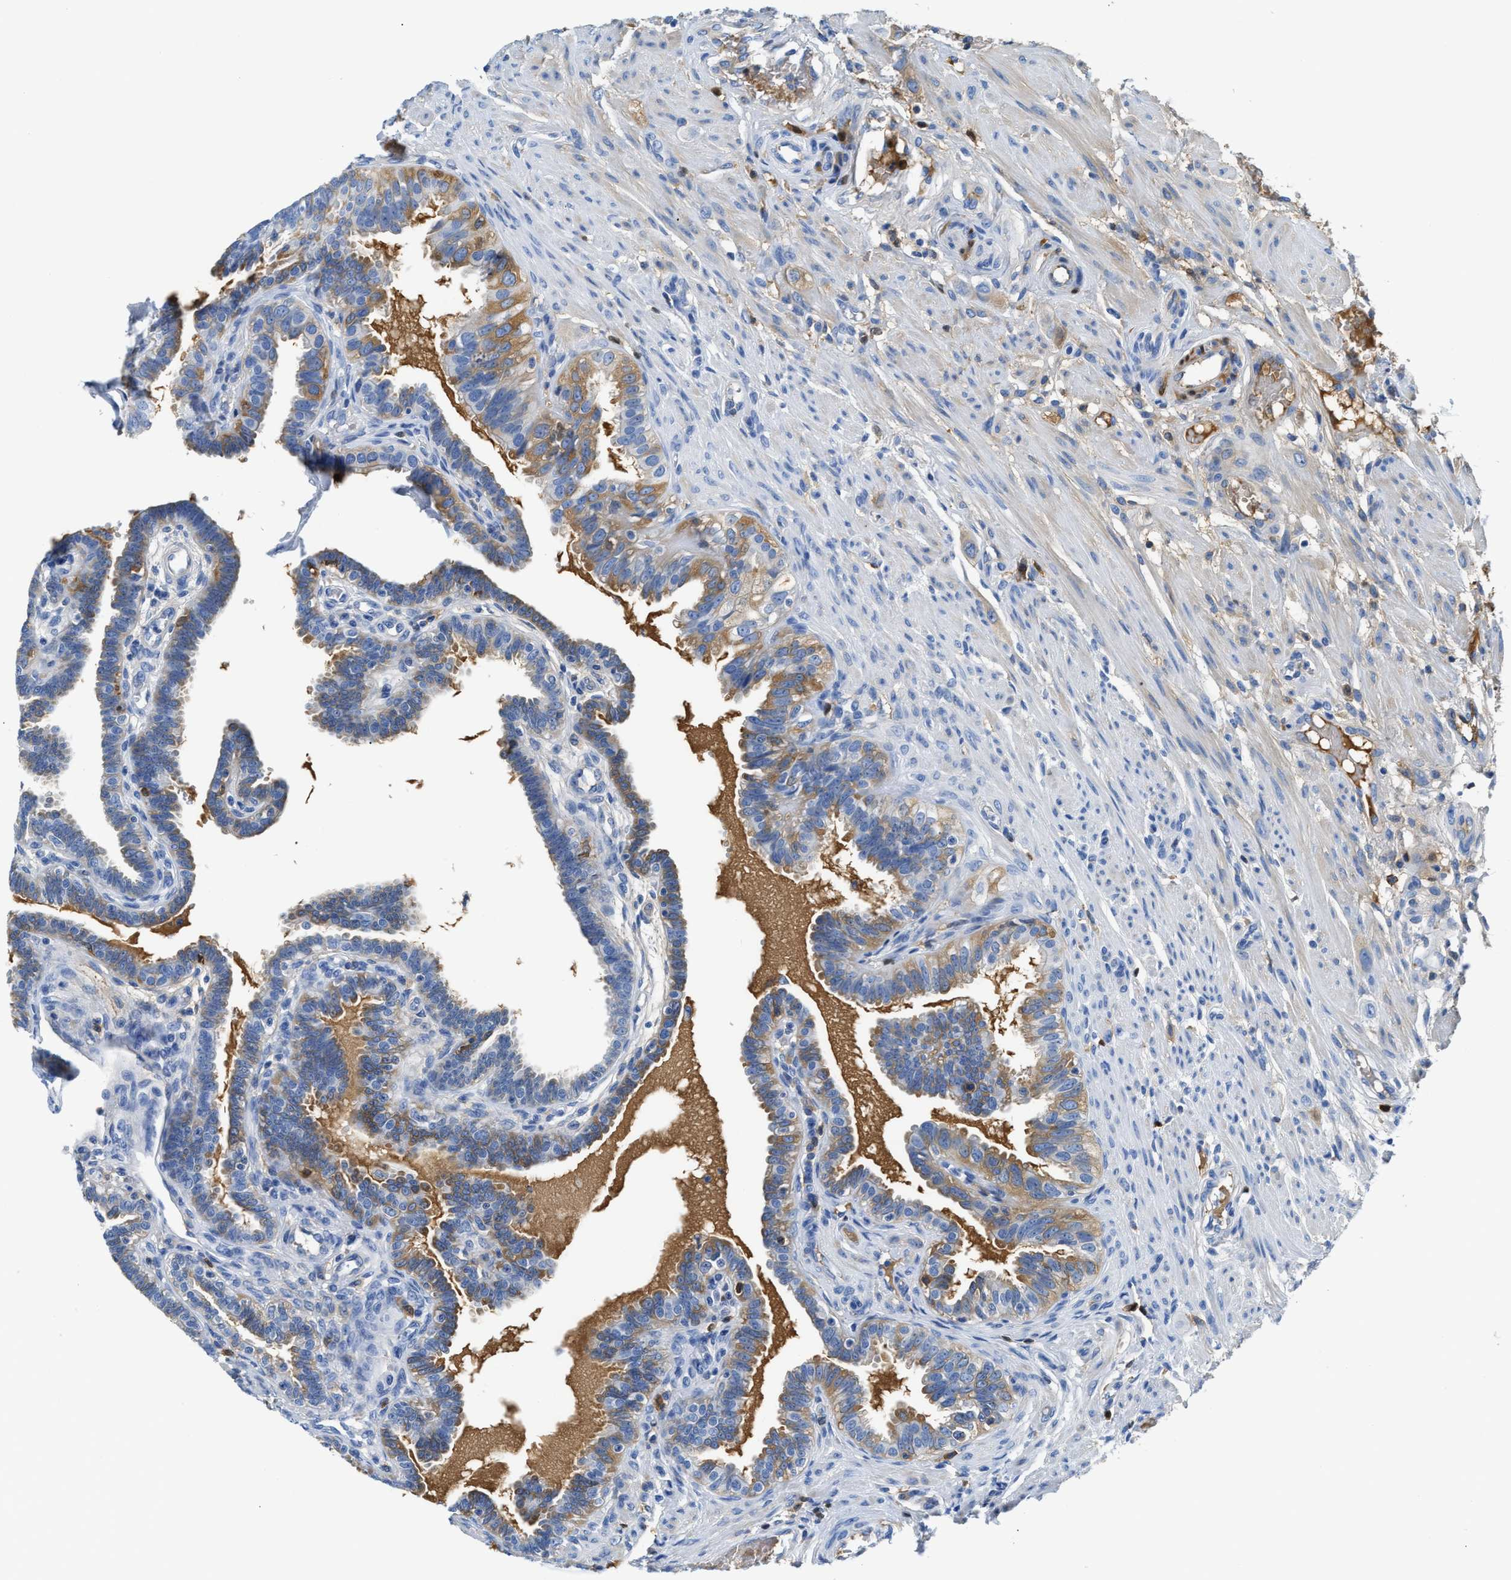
{"staining": {"intensity": "moderate", "quantity": "<25%", "location": "cytoplasmic/membranous"}, "tissue": "fallopian tube", "cell_type": "Glandular cells", "image_type": "normal", "snomed": [{"axis": "morphology", "description": "Normal tissue, NOS"}, {"axis": "topography", "description": "Fallopian tube"}, {"axis": "topography", "description": "Placenta"}], "caption": "About <25% of glandular cells in normal human fallopian tube show moderate cytoplasmic/membranous protein staining as visualized by brown immunohistochemical staining.", "gene": "GC", "patient": {"sex": "female", "age": 34}}